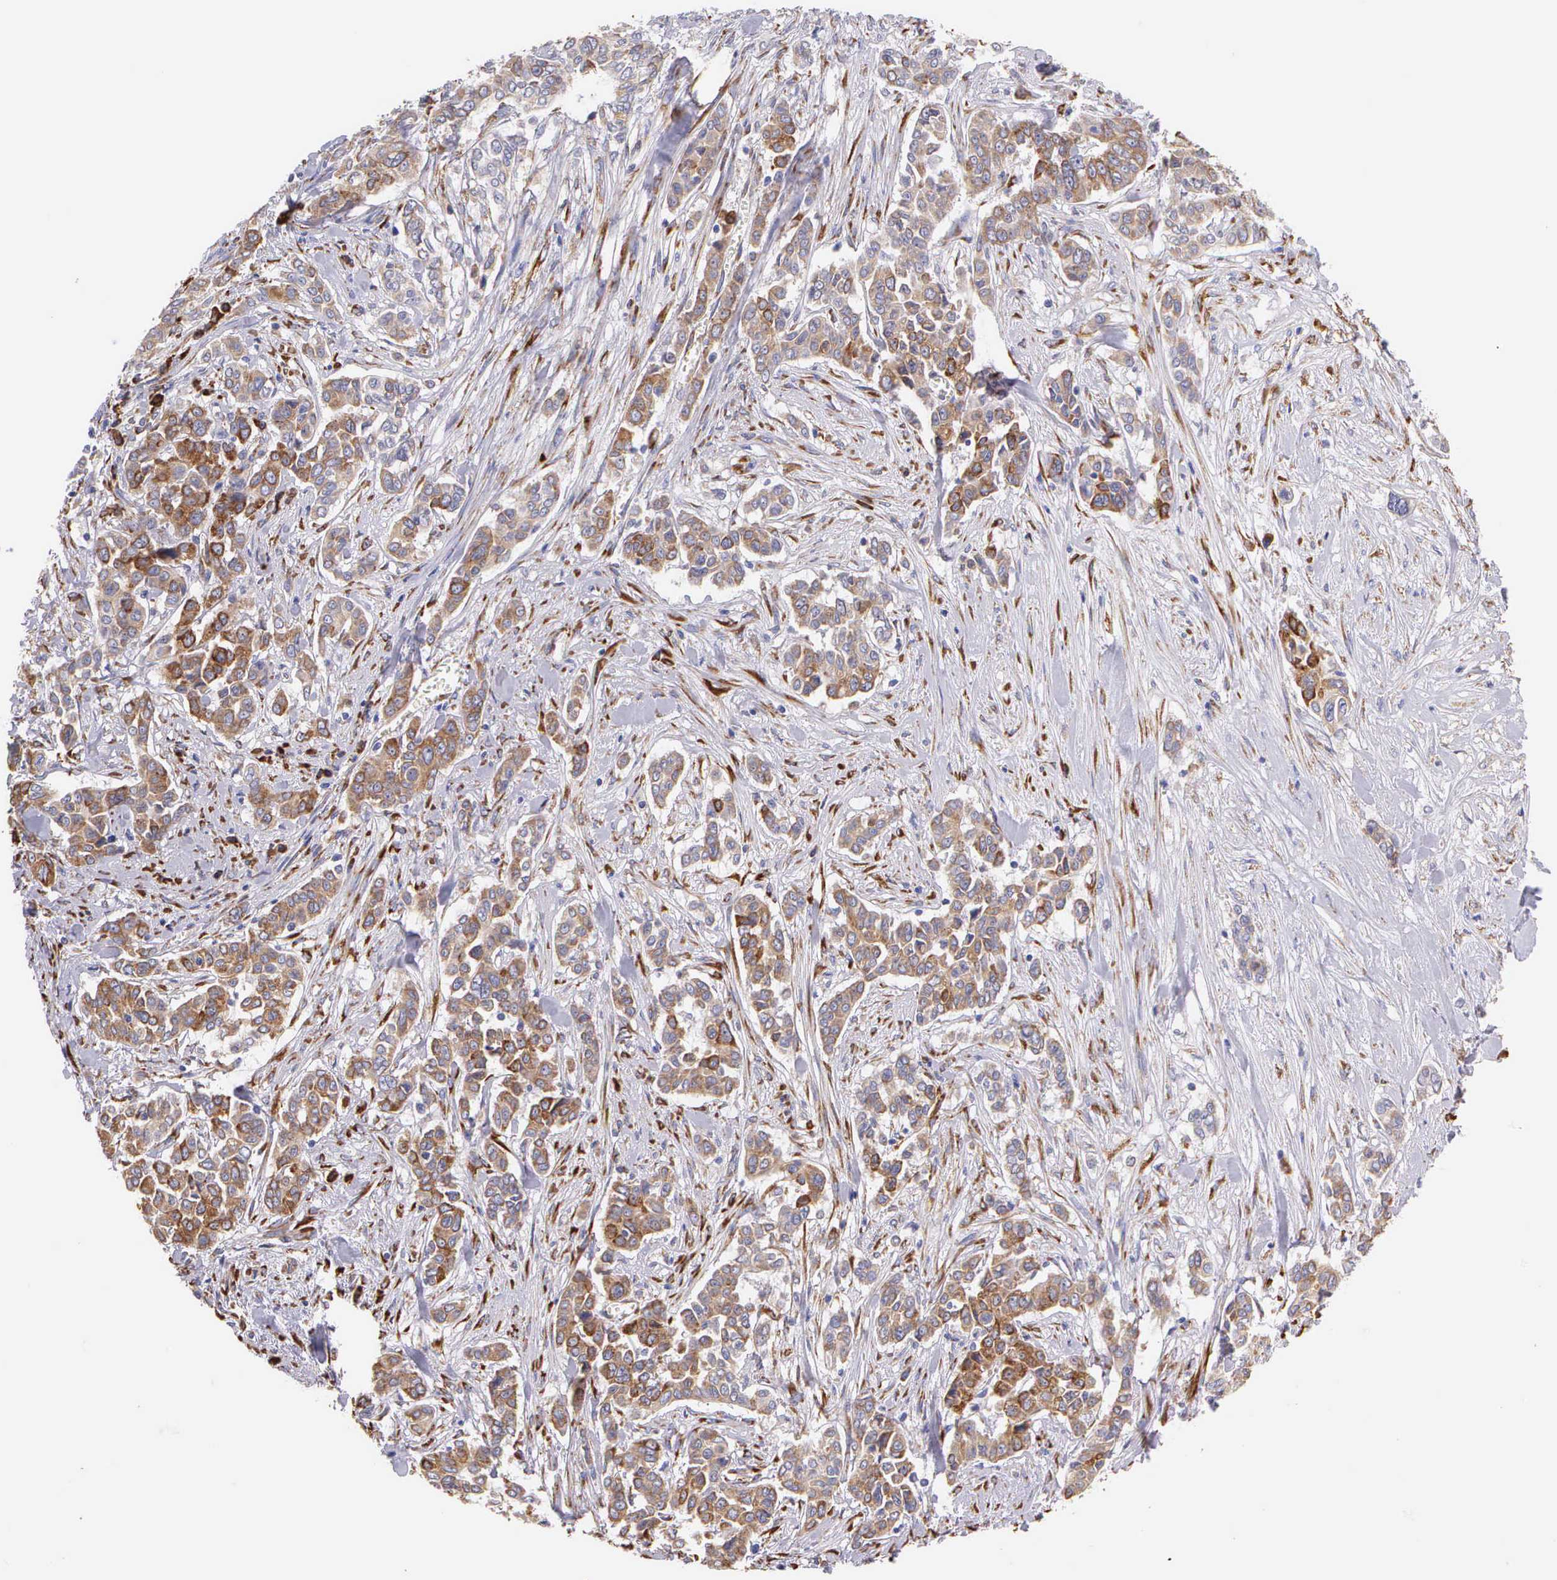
{"staining": {"intensity": "weak", "quantity": ">75%", "location": "cytoplasmic/membranous"}, "tissue": "pancreatic cancer", "cell_type": "Tumor cells", "image_type": "cancer", "snomed": [{"axis": "morphology", "description": "Adenocarcinoma, NOS"}, {"axis": "topography", "description": "Pancreas"}], "caption": "This is a histology image of immunohistochemistry (IHC) staining of pancreatic cancer, which shows weak expression in the cytoplasmic/membranous of tumor cells.", "gene": "CKAP4", "patient": {"sex": "female", "age": 52}}